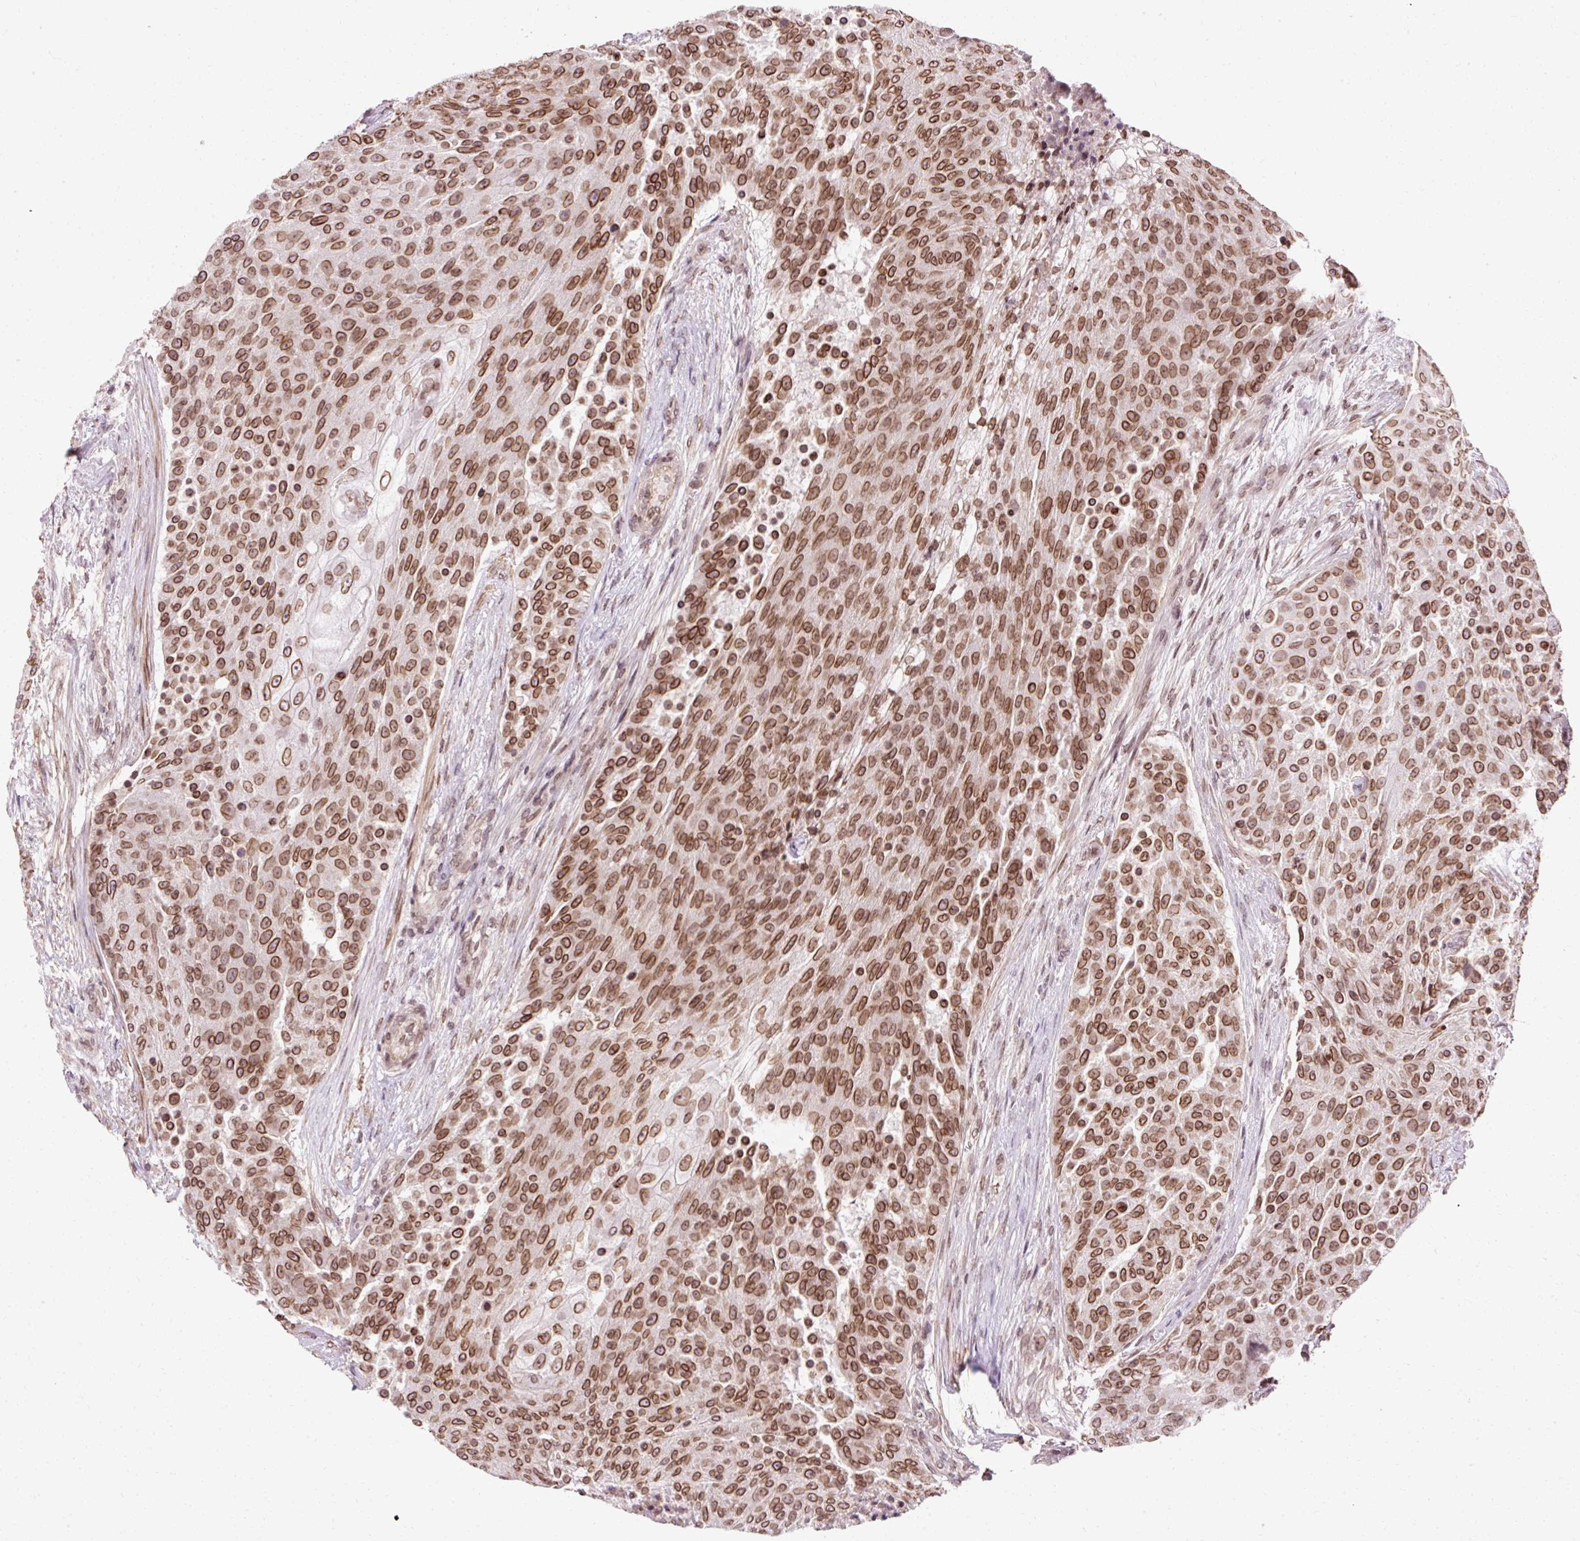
{"staining": {"intensity": "strong", "quantity": ">75%", "location": "cytoplasmic/membranous,nuclear"}, "tissue": "urothelial cancer", "cell_type": "Tumor cells", "image_type": "cancer", "snomed": [{"axis": "morphology", "description": "Urothelial carcinoma, High grade"}, {"axis": "topography", "description": "Urinary bladder"}], "caption": "Immunohistochemical staining of human urothelial carcinoma (high-grade) reveals strong cytoplasmic/membranous and nuclear protein positivity in approximately >75% of tumor cells.", "gene": "ZNF610", "patient": {"sex": "female", "age": 63}}